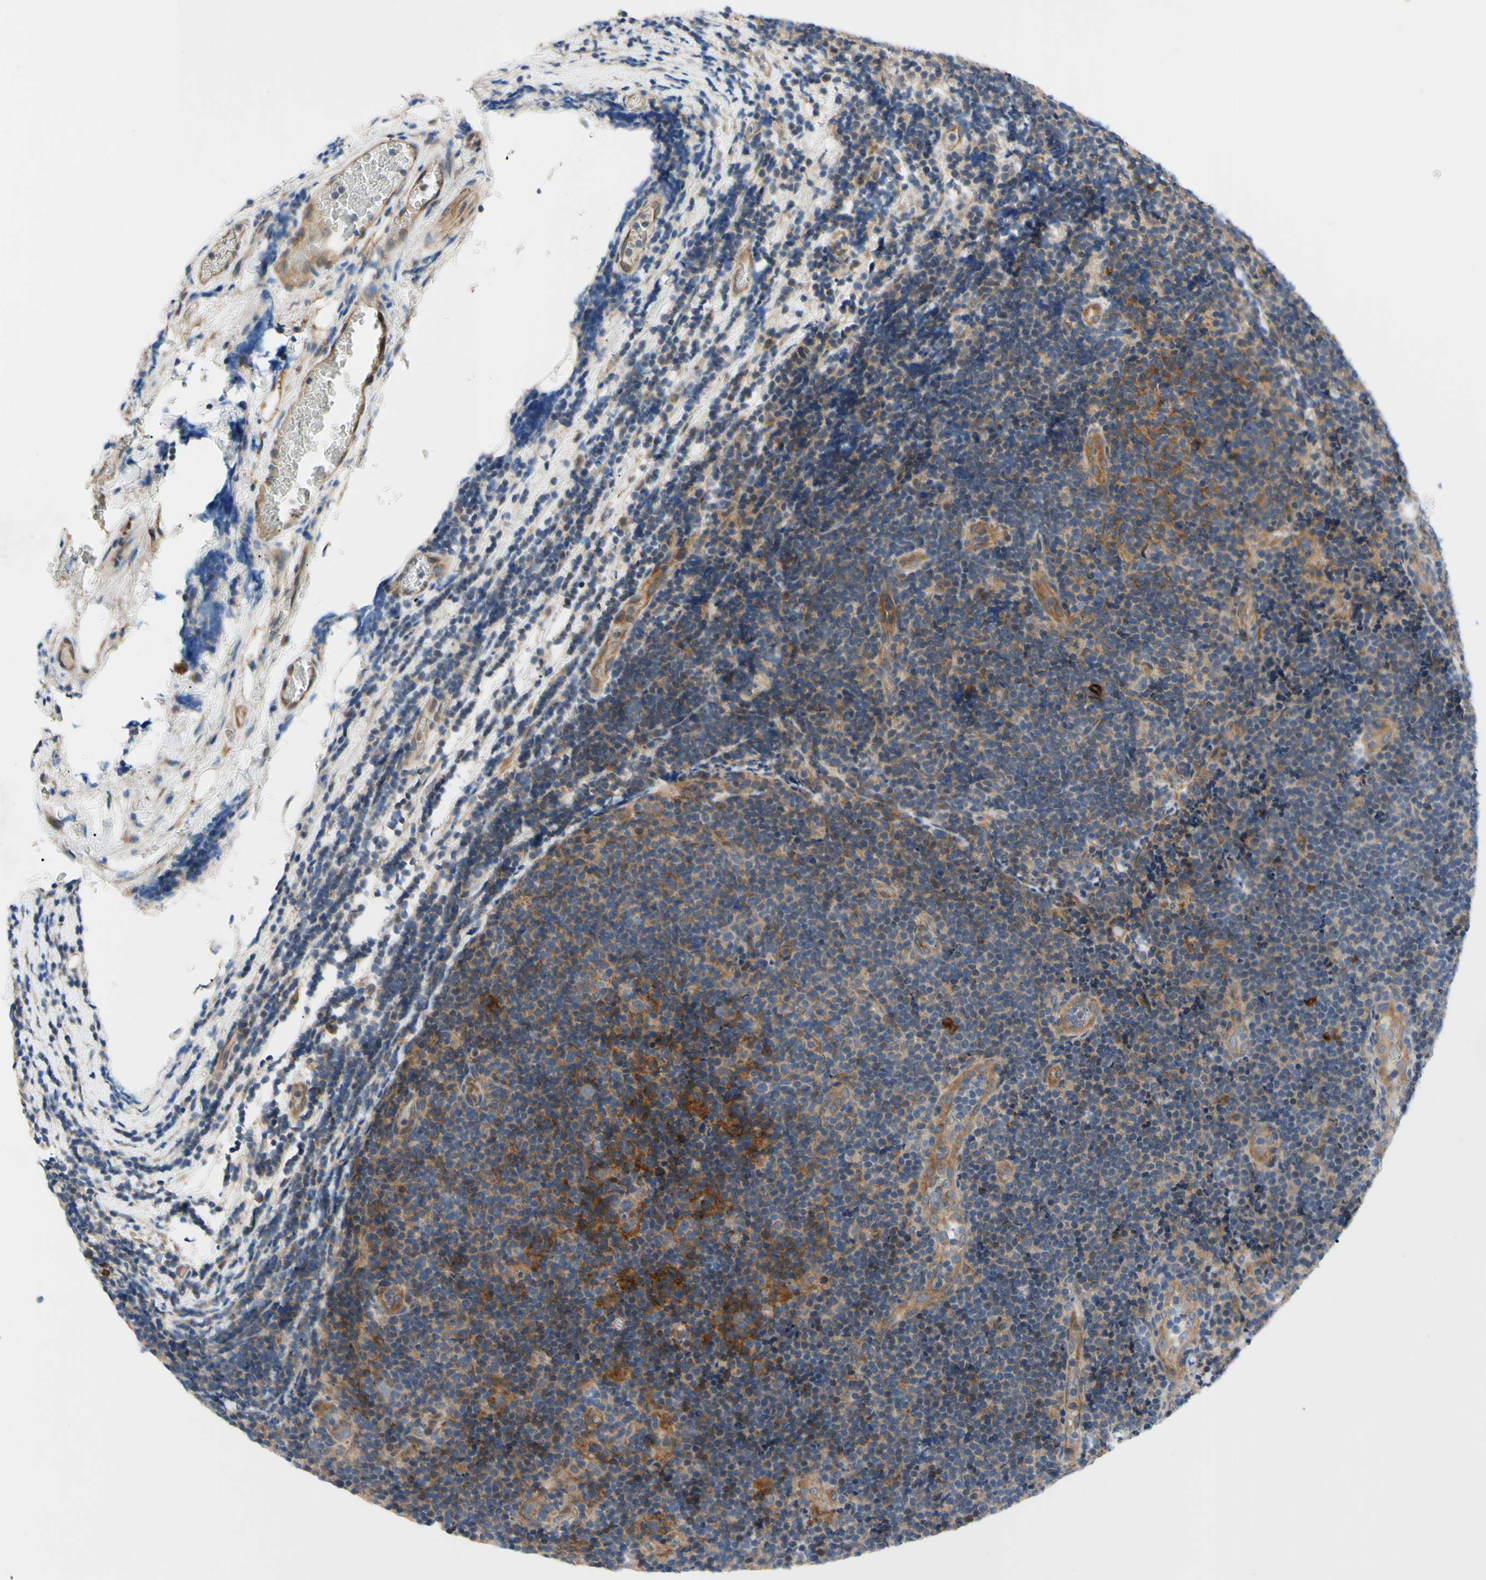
{"staining": {"intensity": "weak", "quantity": "25%-75%", "location": "cytoplasmic/membranous"}, "tissue": "lymphoma", "cell_type": "Tumor cells", "image_type": "cancer", "snomed": [{"axis": "morphology", "description": "Malignant lymphoma, non-Hodgkin's type, Low grade"}, {"axis": "topography", "description": "Lymph node"}], "caption": "Lymphoma was stained to show a protein in brown. There is low levels of weak cytoplasmic/membranous expression in about 25%-75% of tumor cells.", "gene": "SVIL", "patient": {"sex": "male", "age": 83}}